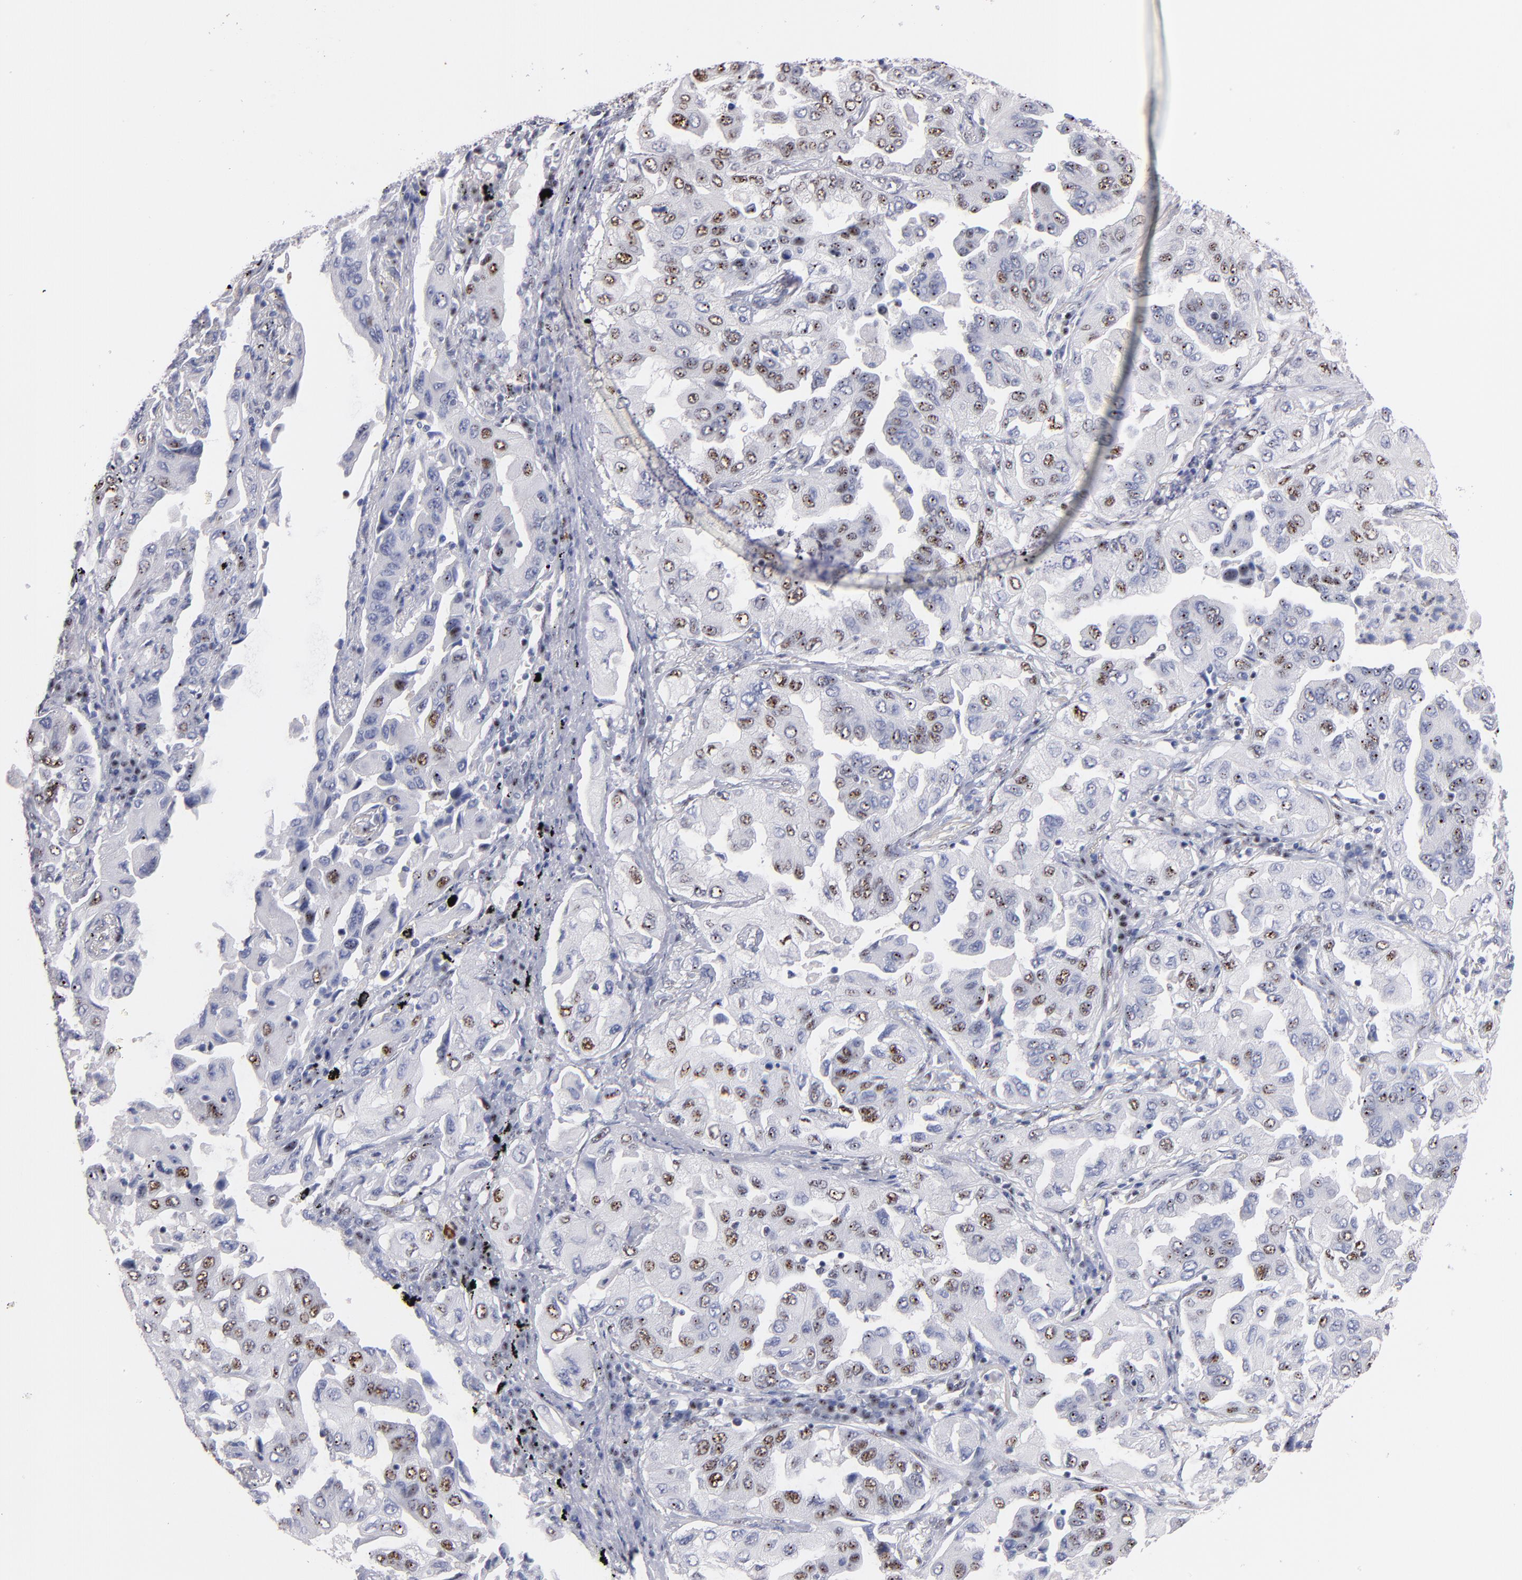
{"staining": {"intensity": "moderate", "quantity": "25%-75%", "location": "nuclear"}, "tissue": "lung cancer", "cell_type": "Tumor cells", "image_type": "cancer", "snomed": [{"axis": "morphology", "description": "Adenocarcinoma, NOS"}, {"axis": "topography", "description": "Lung"}], "caption": "Protein analysis of adenocarcinoma (lung) tissue shows moderate nuclear staining in approximately 25%-75% of tumor cells.", "gene": "RAF1", "patient": {"sex": "female", "age": 65}}